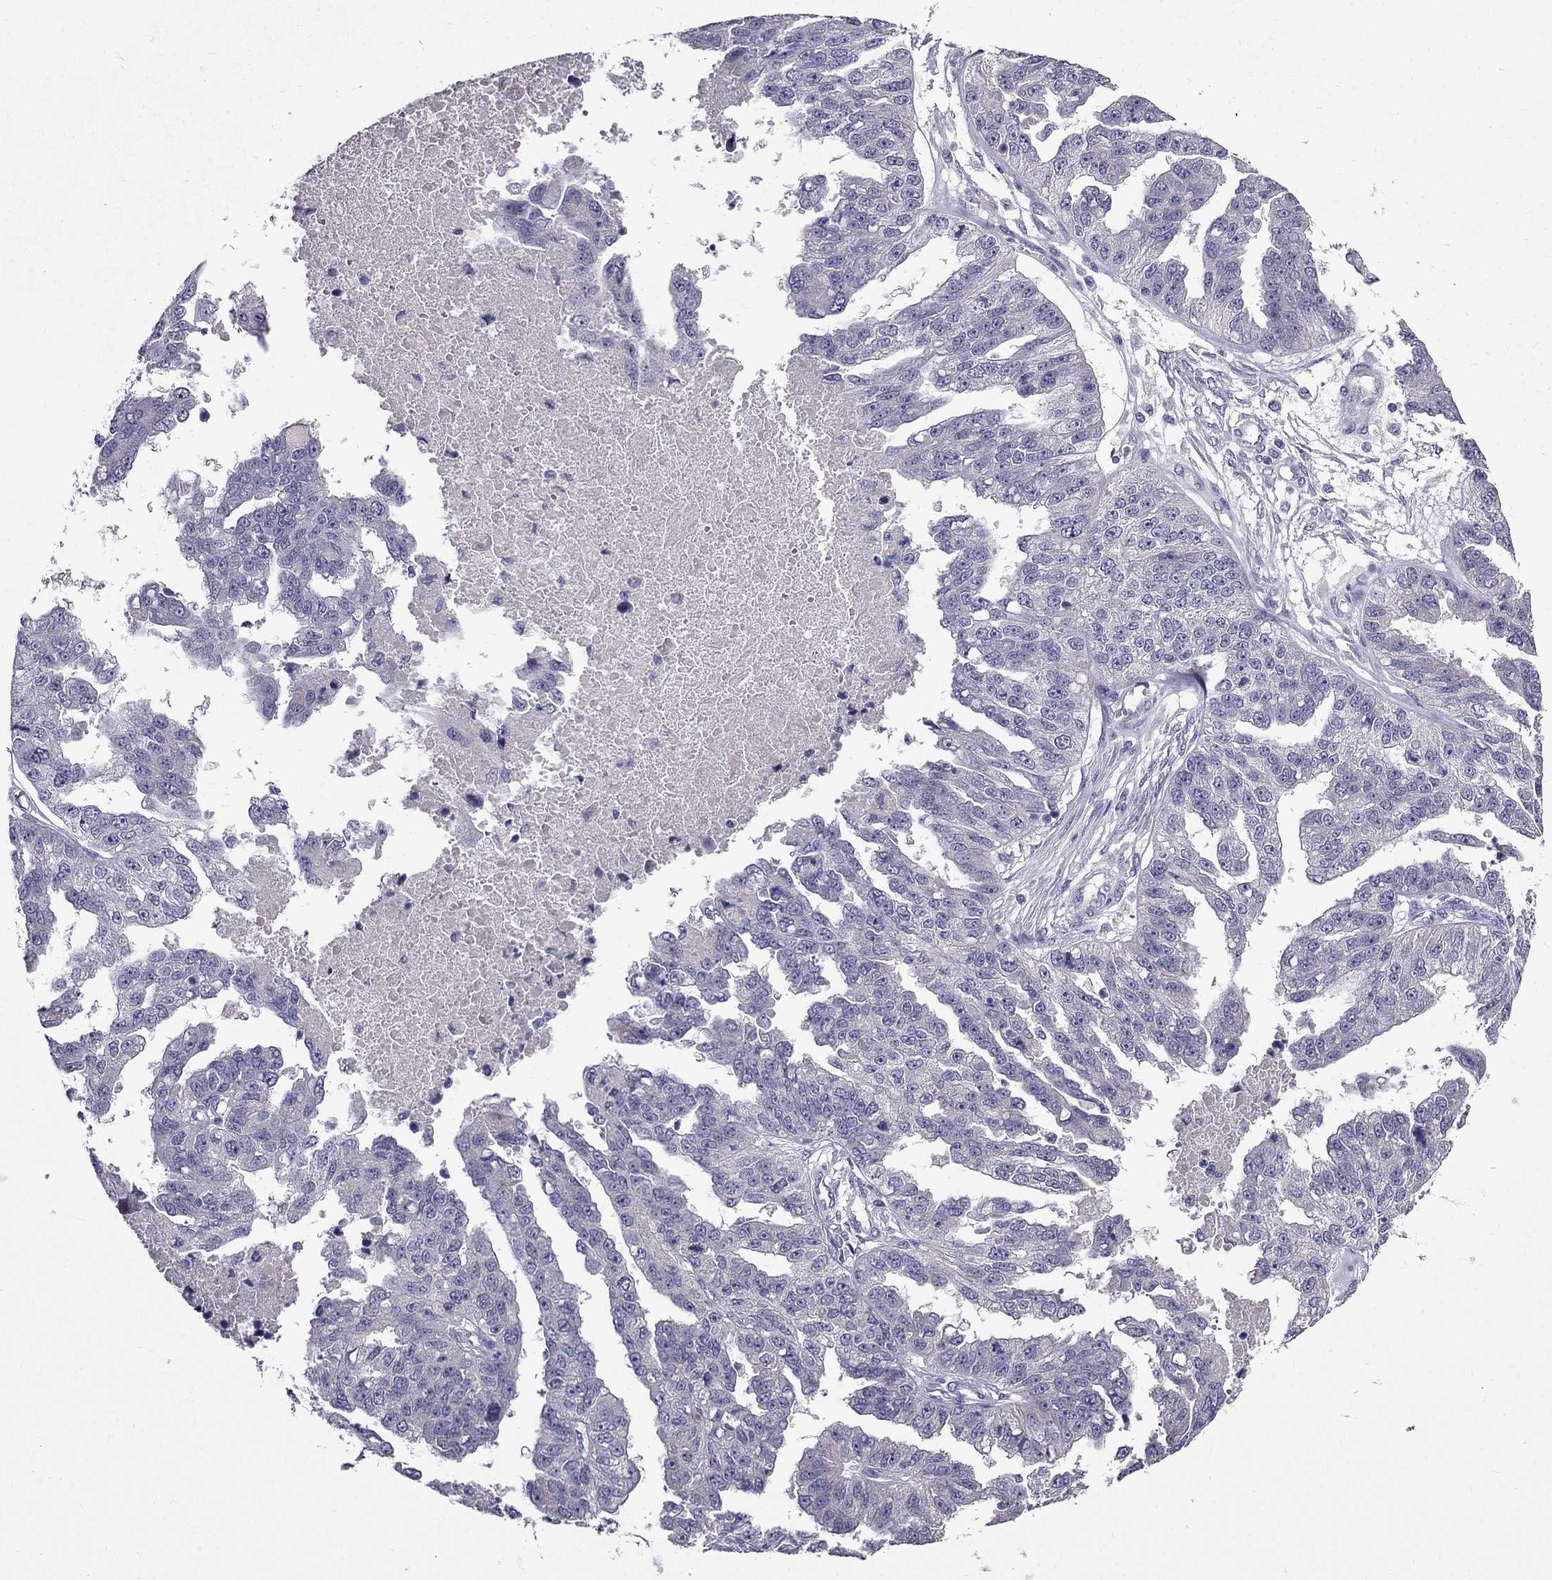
{"staining": {"intensity": "negative", "quantity": "none", "location": "none"}, "tissue": "ovarian cancer", "cell_type": "Tumor cells", "image_type": "cancer", "snomed": [{"axis": "morphology", "description": "Cystadenocarcinoma, serous, NOS"}, {"axis": "topography", "description": "Ovary"}], "caption": "Immunohistochemical staining of ovarian cancer demonstrates no significant expression in tumor cells.", "gene": "DUSP15", "patient": {"sex": "female", "age": 58}}